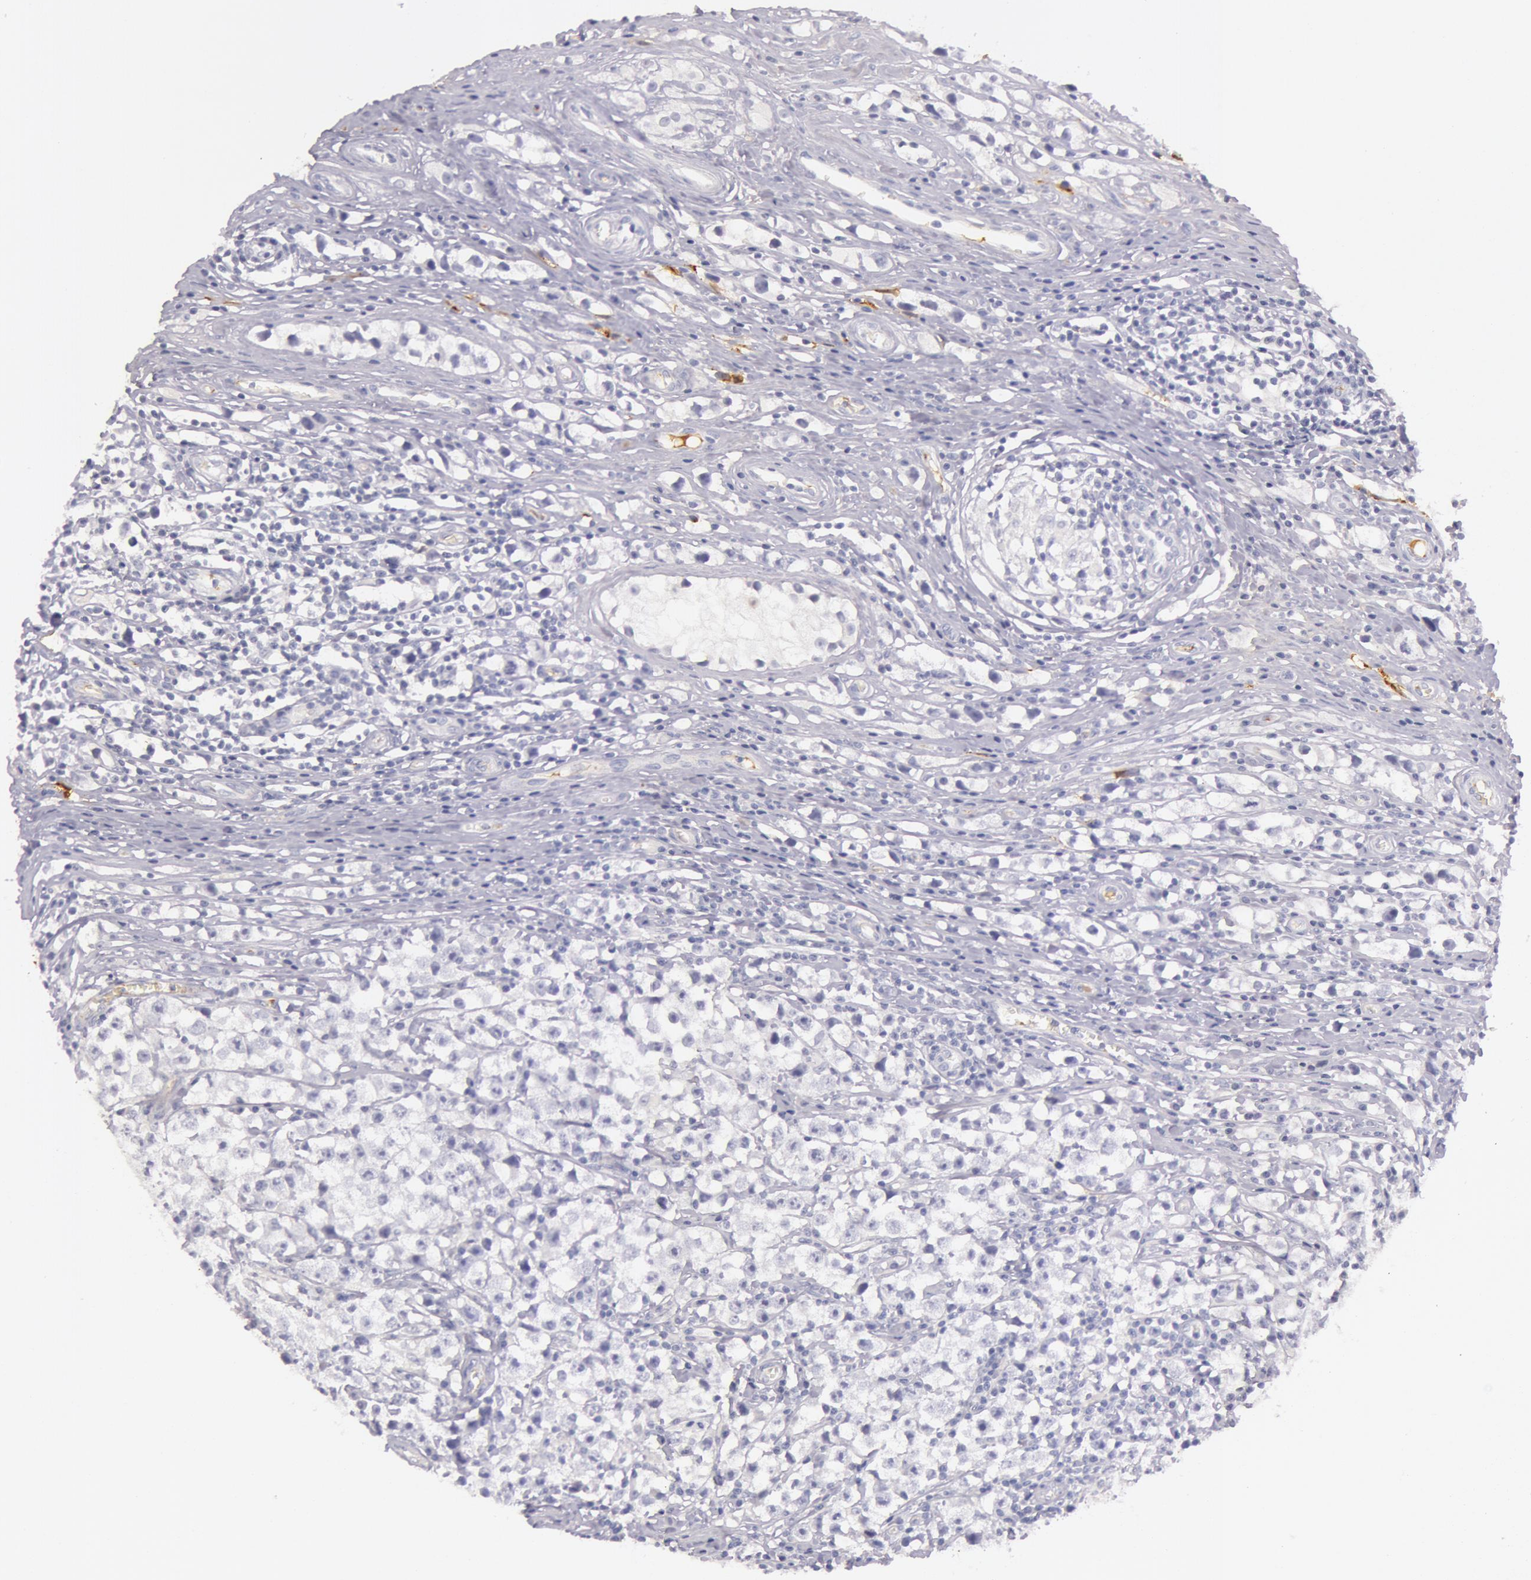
{"staining": {"intensity": "negative", "quantity": "none", "location": "none"}, "tissue": "testis cancer", "cell_type": "Tumor cells", "image_type": "cancer", "snomed": [{"axis": "morphology", "description": "Seminoma, NOS"}, {"axis": "topography", "description": "Testis"}], "caption": "There is no significant staining in tumor cells of seminoma (testis). (Stains: DAB immunohistochemistry (IHC) with hematoxylin counter stain, Microscopy: brightfield microscopy at high magnification).", "gene": "C4BPA", "patient": {"sex": "male", "age": 35}}